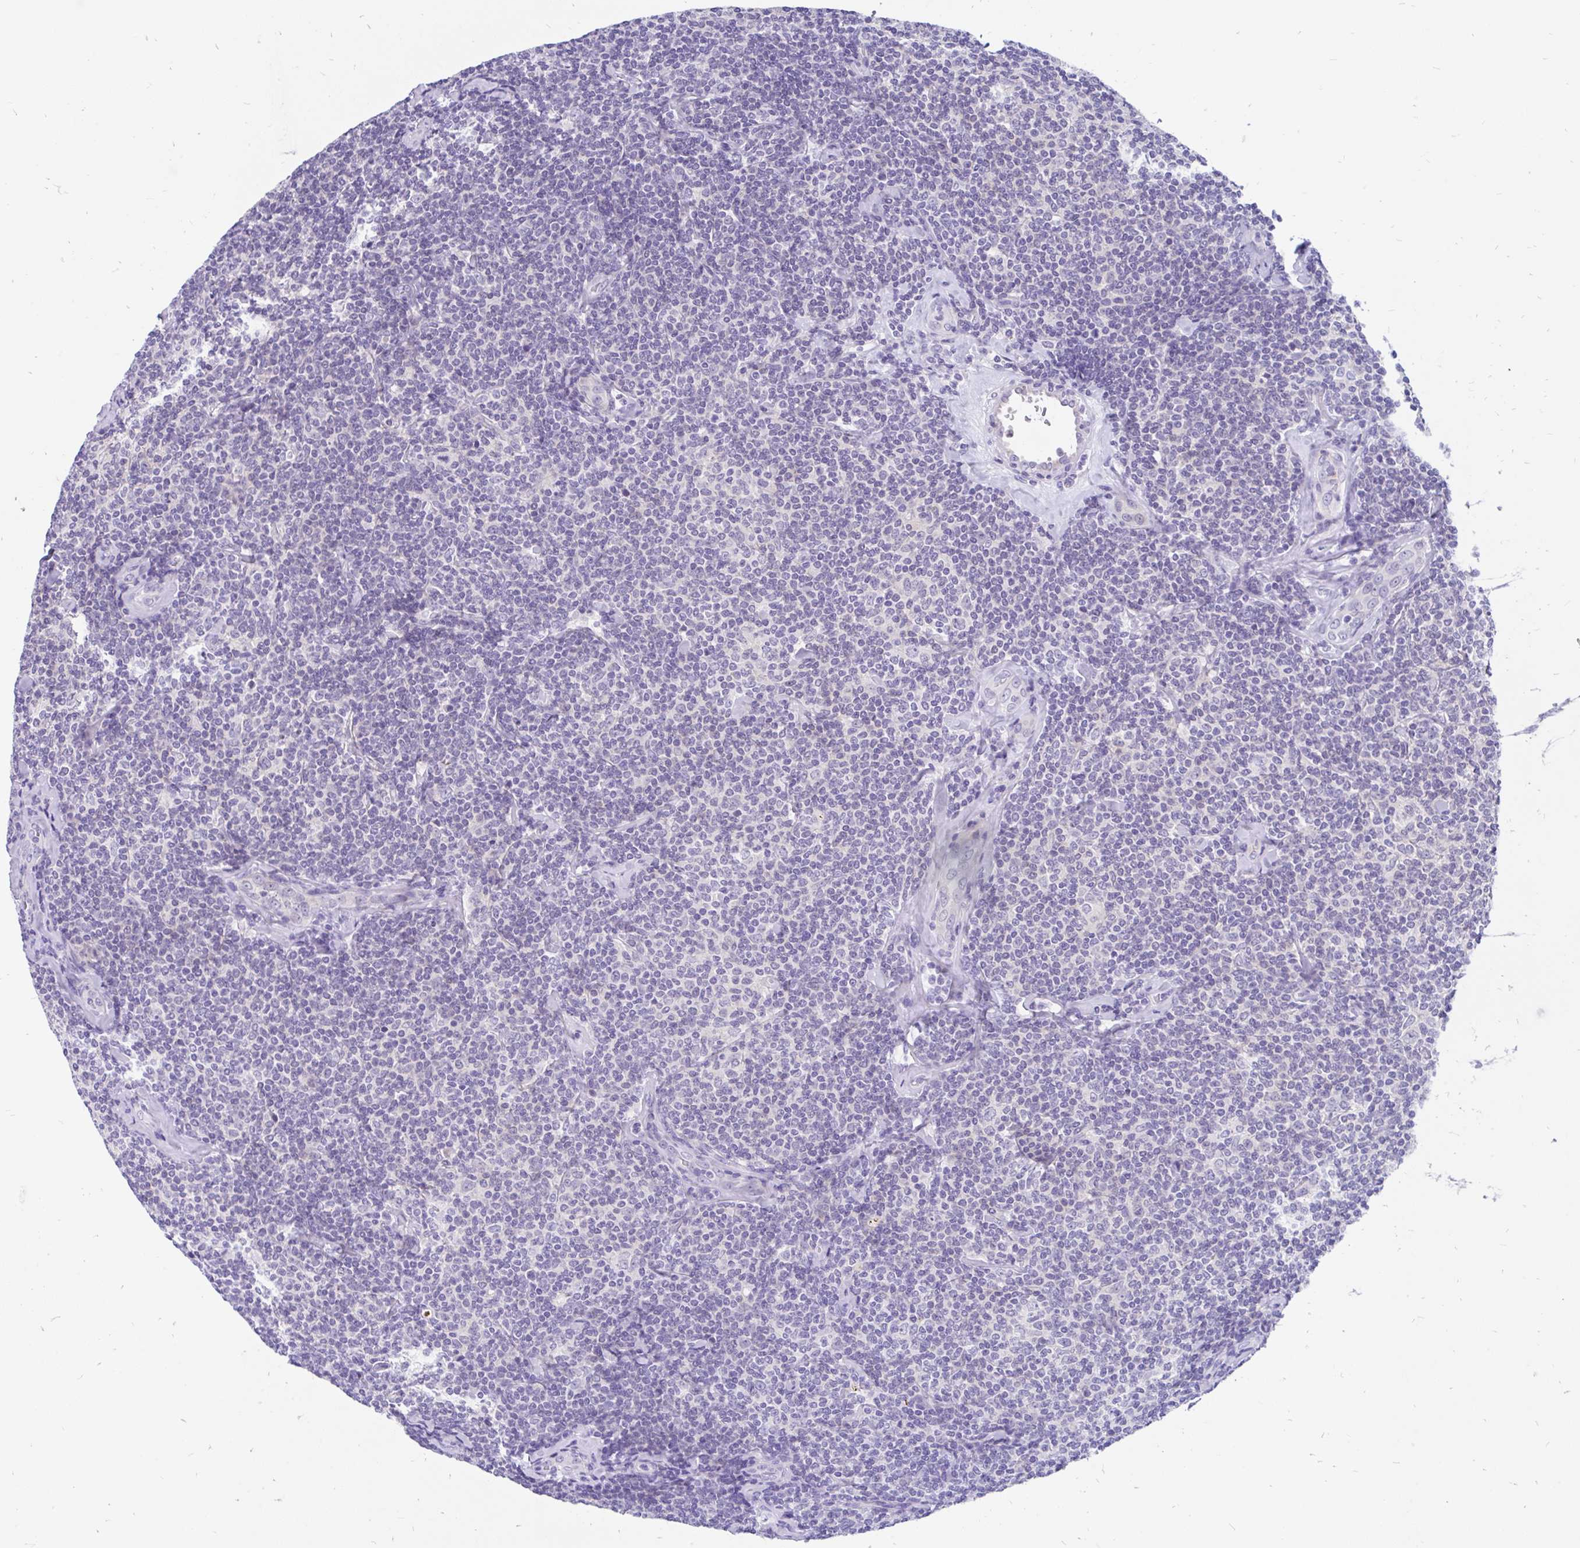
{"staining": {"intensity": "negative", "quantity": "none", "location": "none"}, "tissue": "lymphoma", "cell_type": "Tumor cells", "image_type": "cancer", "snomed": [{"axis": "morphology", "description": "Malignant lymphoma, non-Hodgkin's type, Low grade"}, {"axis": "topography", "description": "Lymph node"}], "caption": "IHC of low-grade malignant lymphoma, non-Hodgkin's type demonstrates no positivity in tumor cells.", "gene": "KIAA2013", "patient": {"sex": "female", "age": 56}}